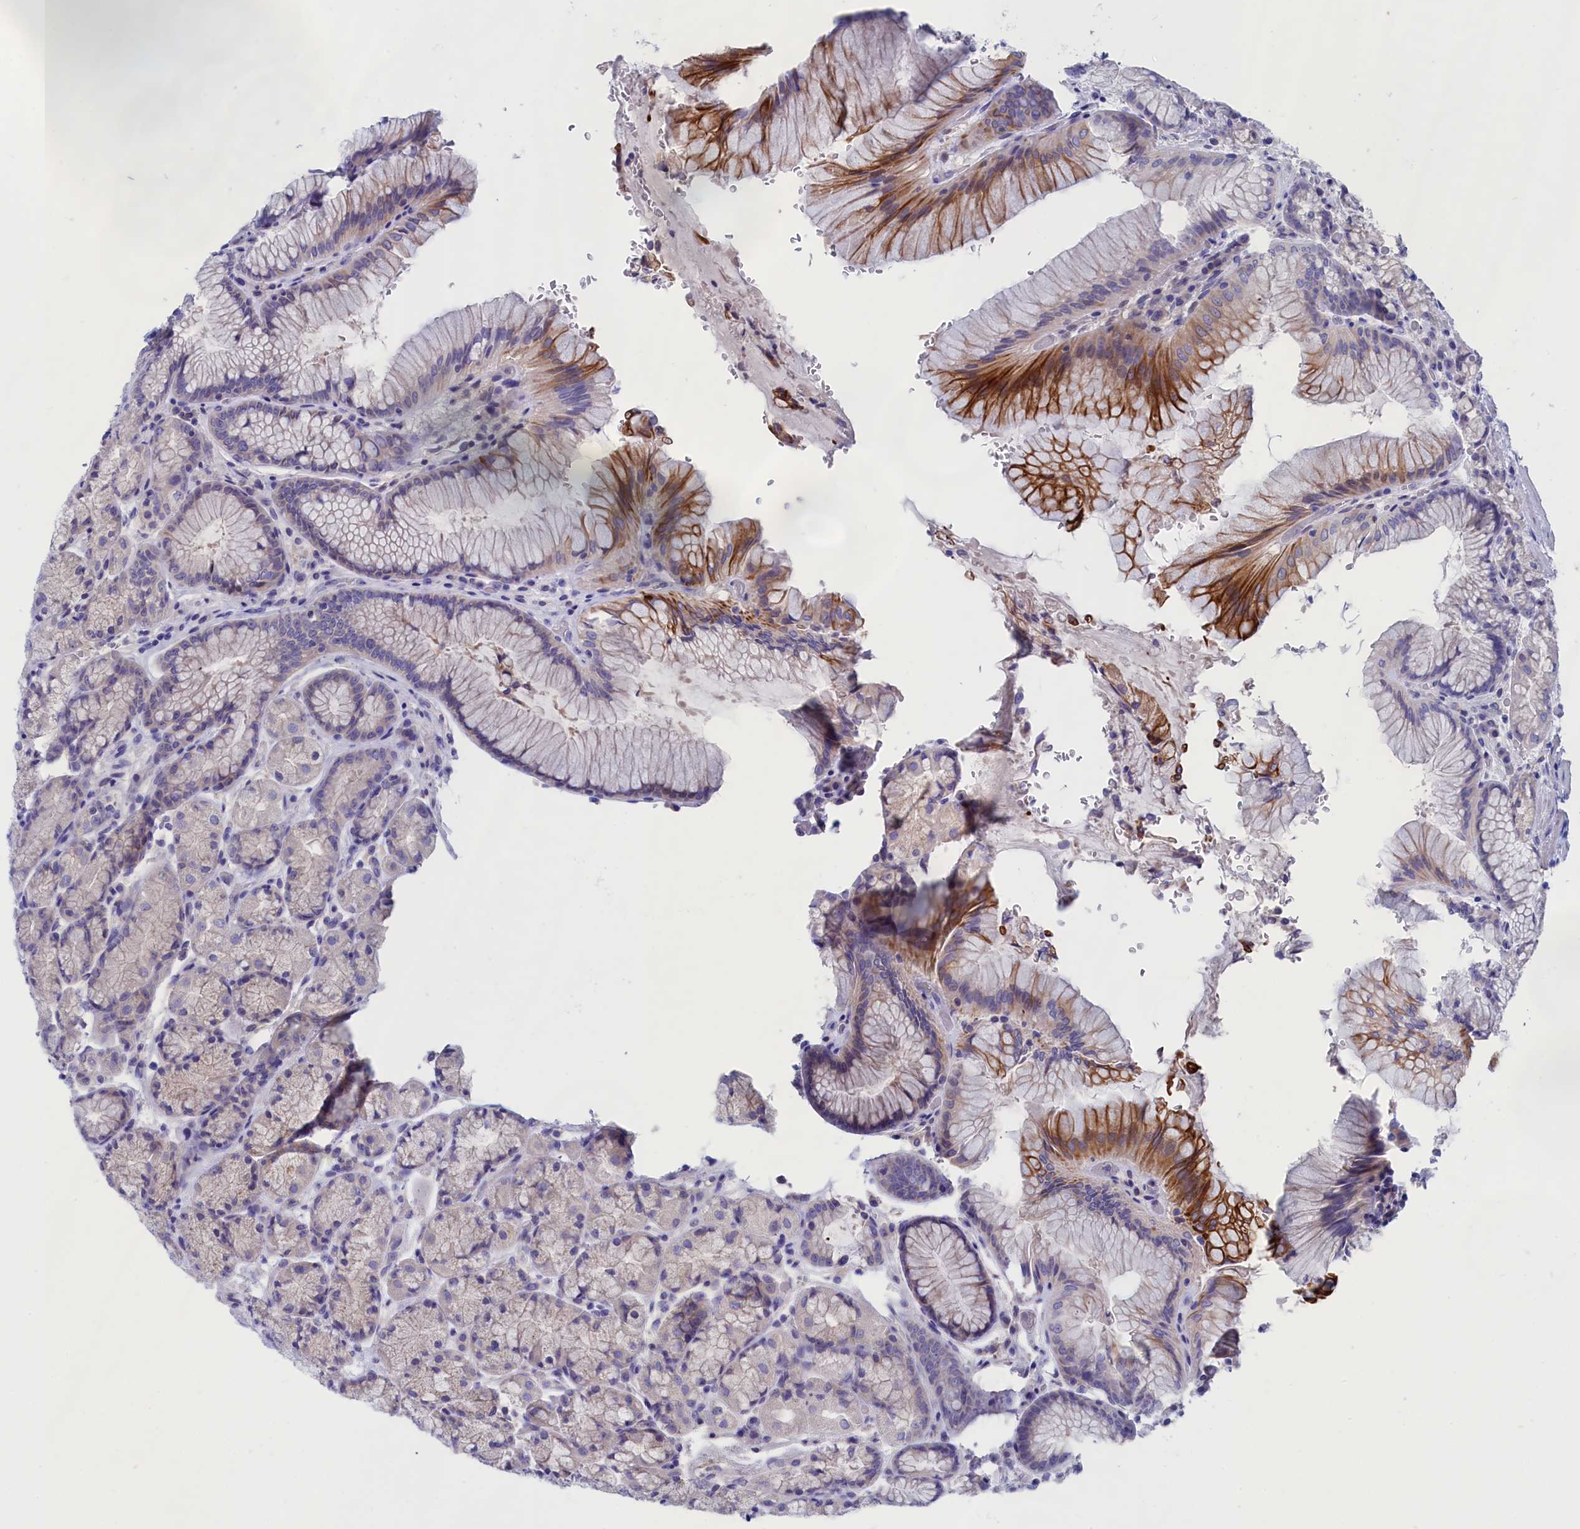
{"staining": {"intensity": "strong", "quantity": "<25%", "location": "cytoplasmic/membranous"}, "tissue": "stomach", "cell_type": "Glandular cells", "image_type": "normal", "snomed": [{"axis": "morphology", "description": "Normal tissue, NOS"}, {"axis": "topography", "description": "Stomach"}], "caption": "This histopathology image shows IHC staining of benign human stomach, with medium strong cytoplasmic/membranous staining in about <25% of glandular cells.", "gene": "VPS35L", "patient": {"sex": "male", "age": 63}}